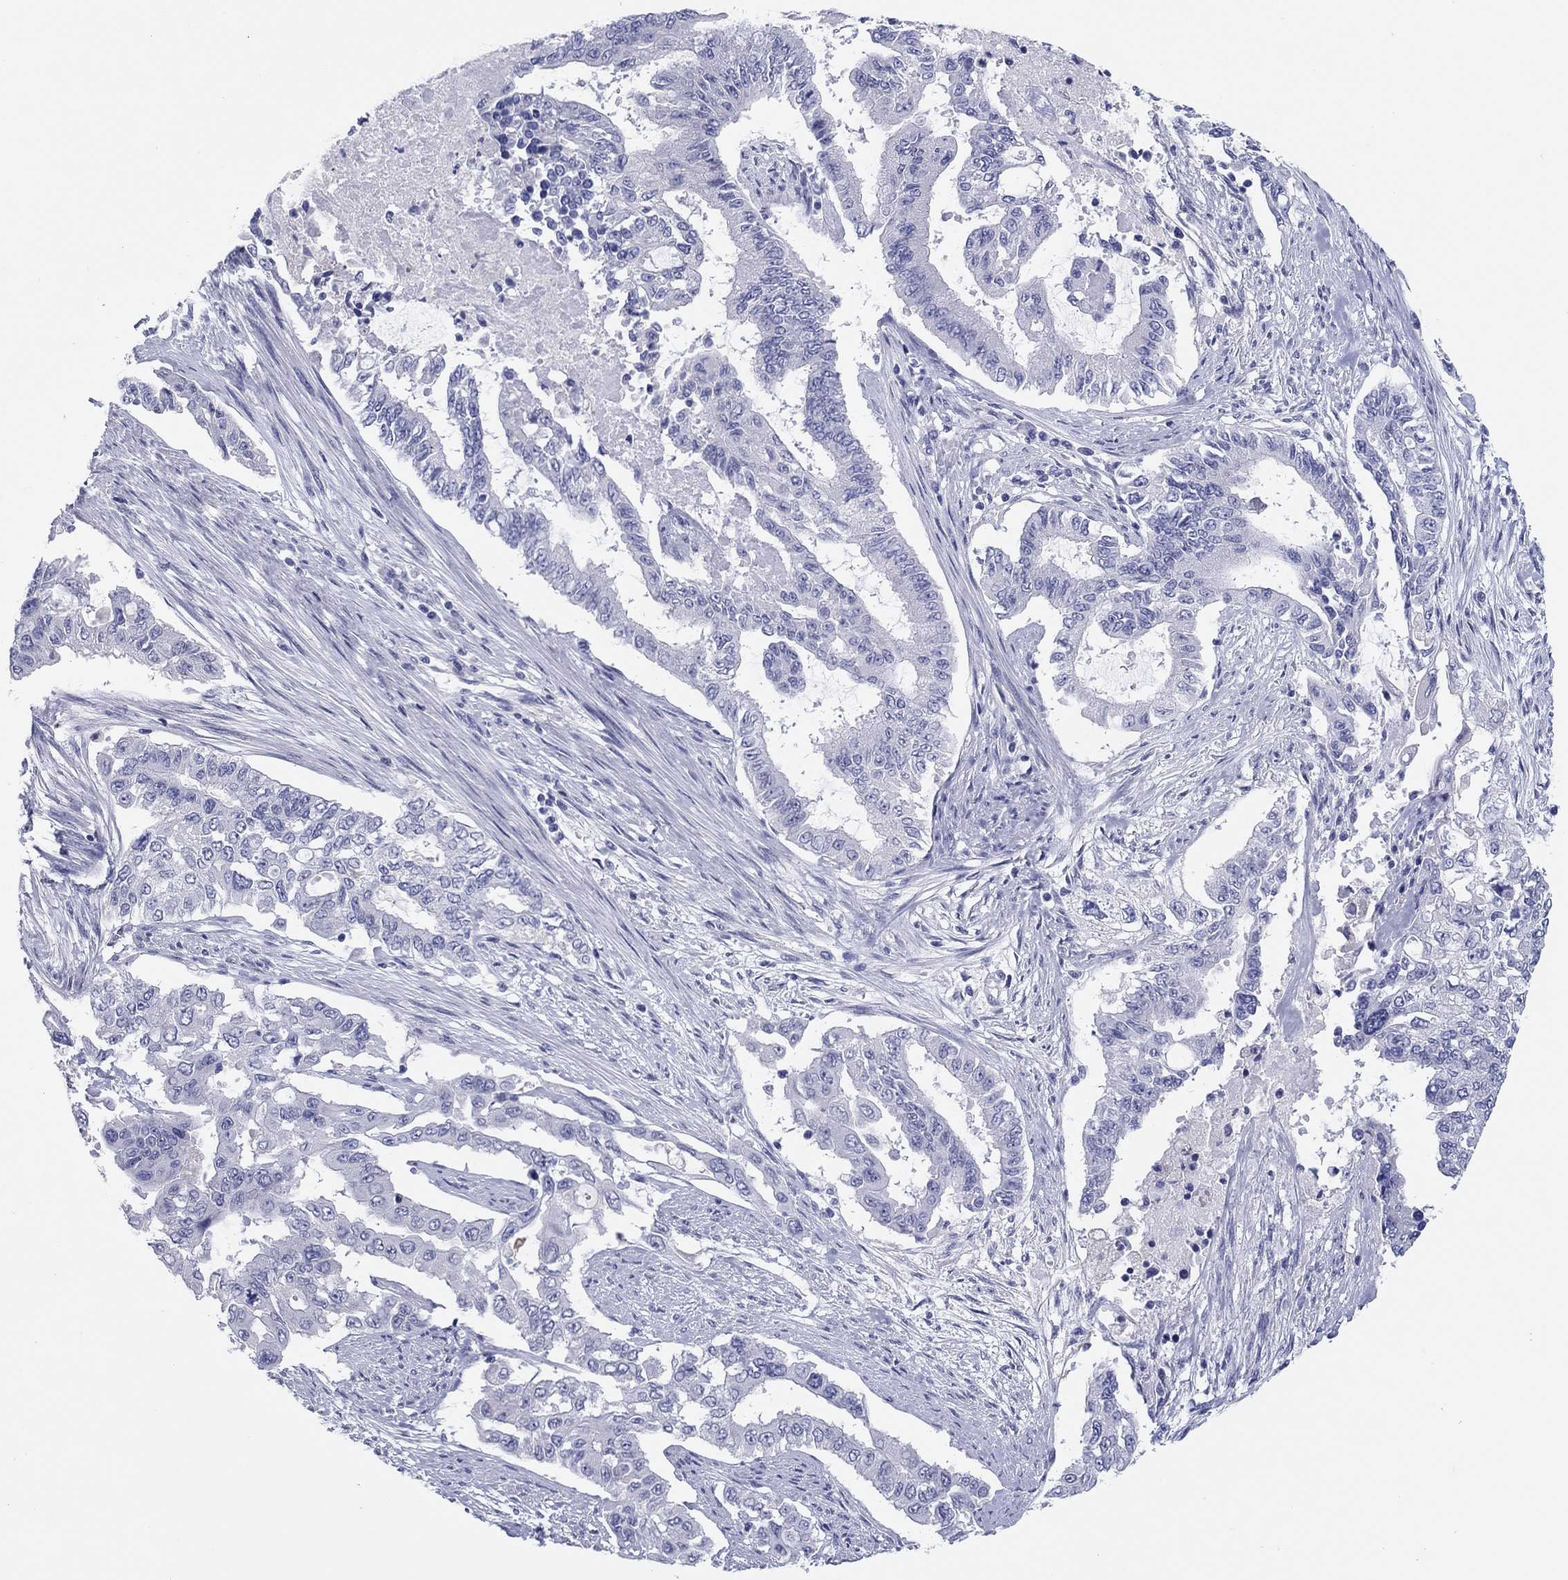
{"staining": {"intensity": "negative", "quantity": "none", "location": "none"}, "tissue": "endometrial cancer", "cell_type": "Tumor cells", "image_type": "cancer", "snomed": [{"axis": "morphology", "description": "Adenocarcinoma, NOS"}, {"axis": "topography", "description": "Uterus"}], "caption": "A photomicrograph of endometrial cancer (adenocarcinoma) stained for a protein shows no brown staining in tumor cells.", "gene": "ERICH3", "patient": {"sex": "female", "age": 59}}